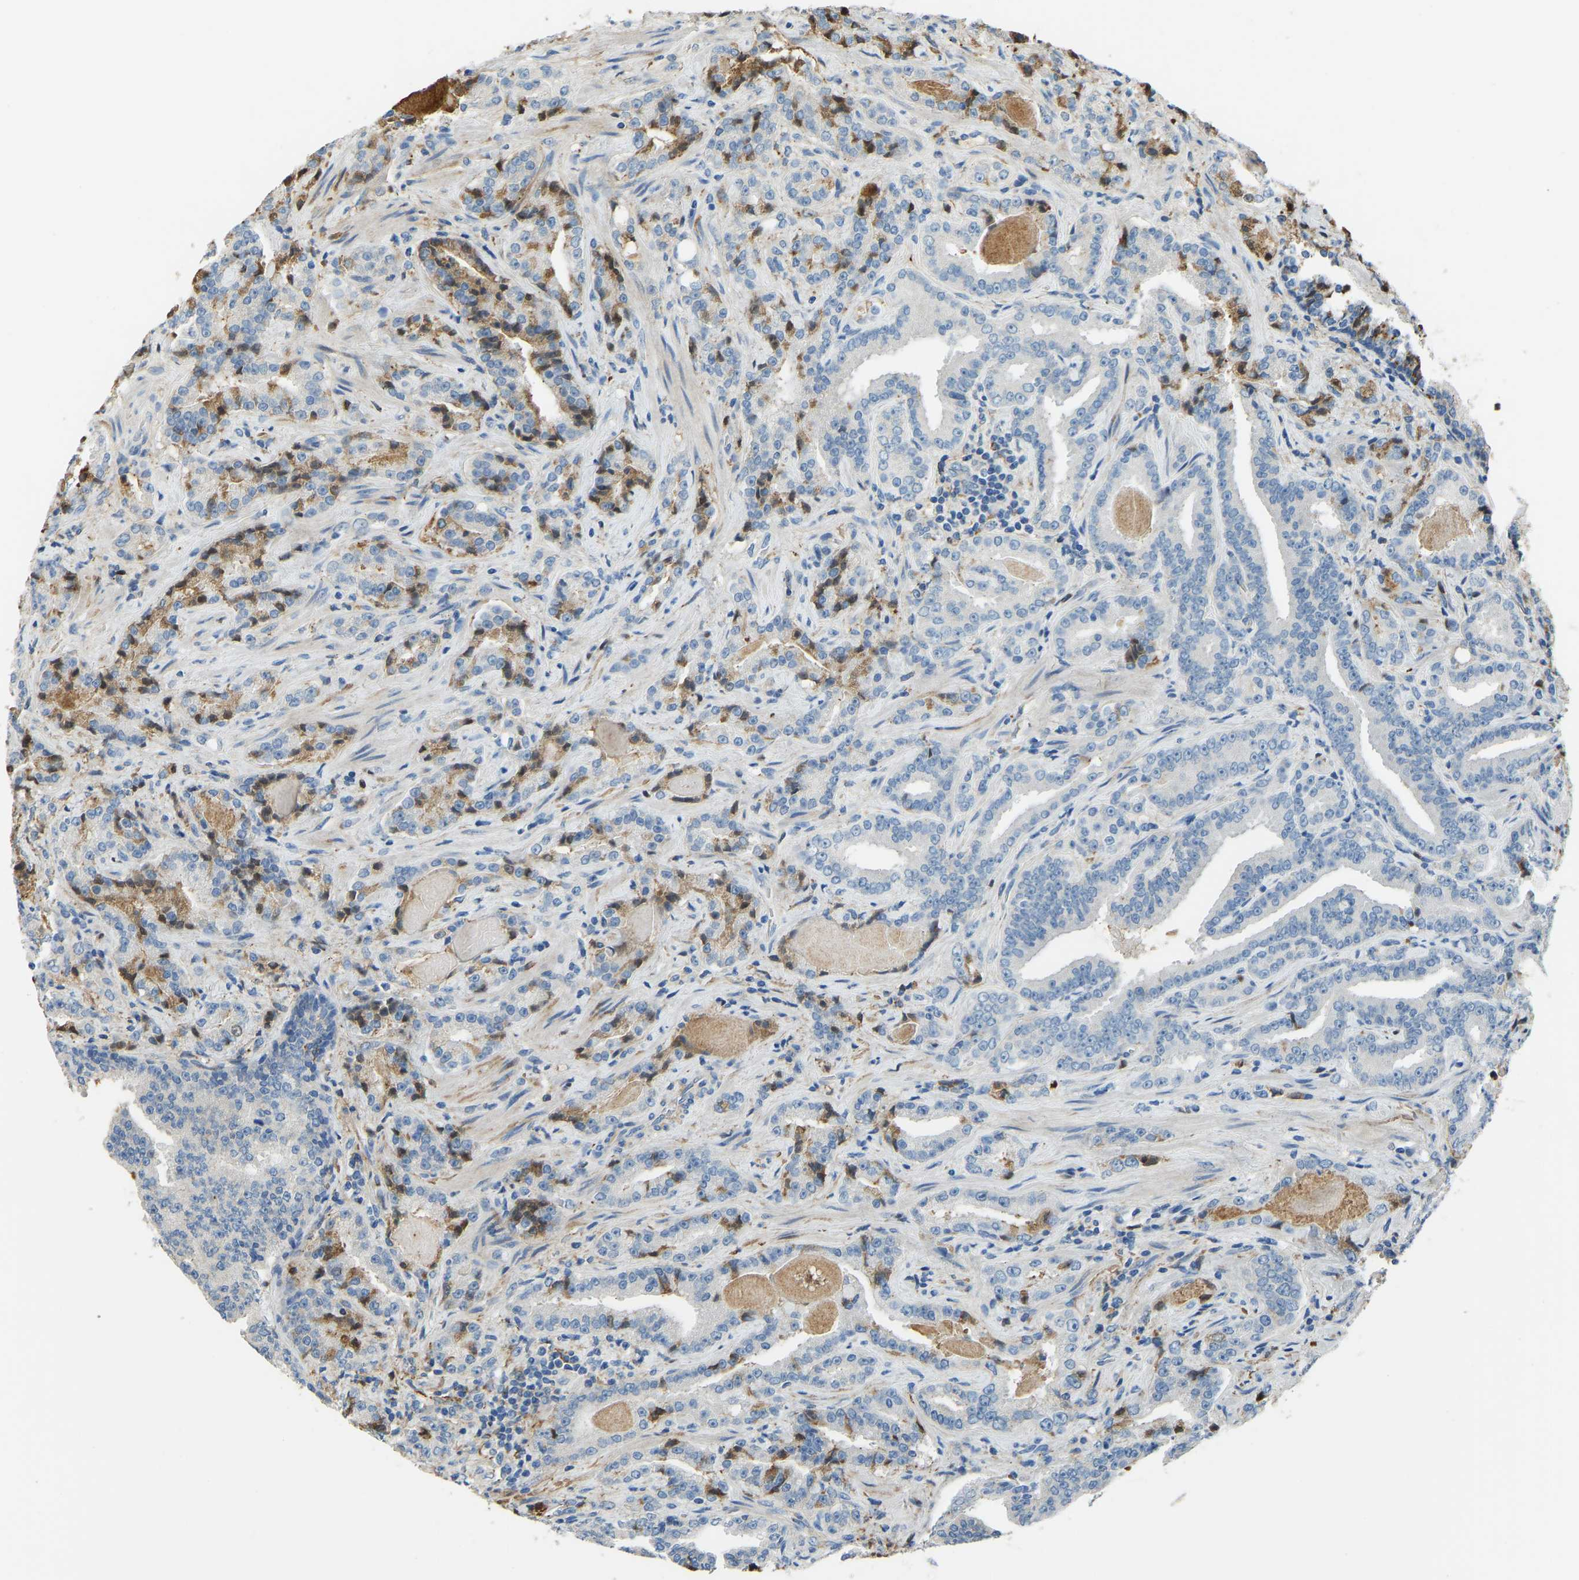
{"staining": {"intensity": "negative", "quantity": "none", "location": "none"}, "tissue": "prostate cancer", "cell_type": "Tumor cells", "image_type": "cancer", "snomed": [{"axis": "morphology", "description": "Adenocarcinoma, Low grade"}, {"axis": "topography", "description": "Prostate"}], "caption": "This is an immunohistochemistry photomicrograph of human prostate cancer (adenocarcinoma (low-grade)). There is no positivity in tumor cells.", "gene": "THBS4", "patient": {"sex": "male", "age": 60}}